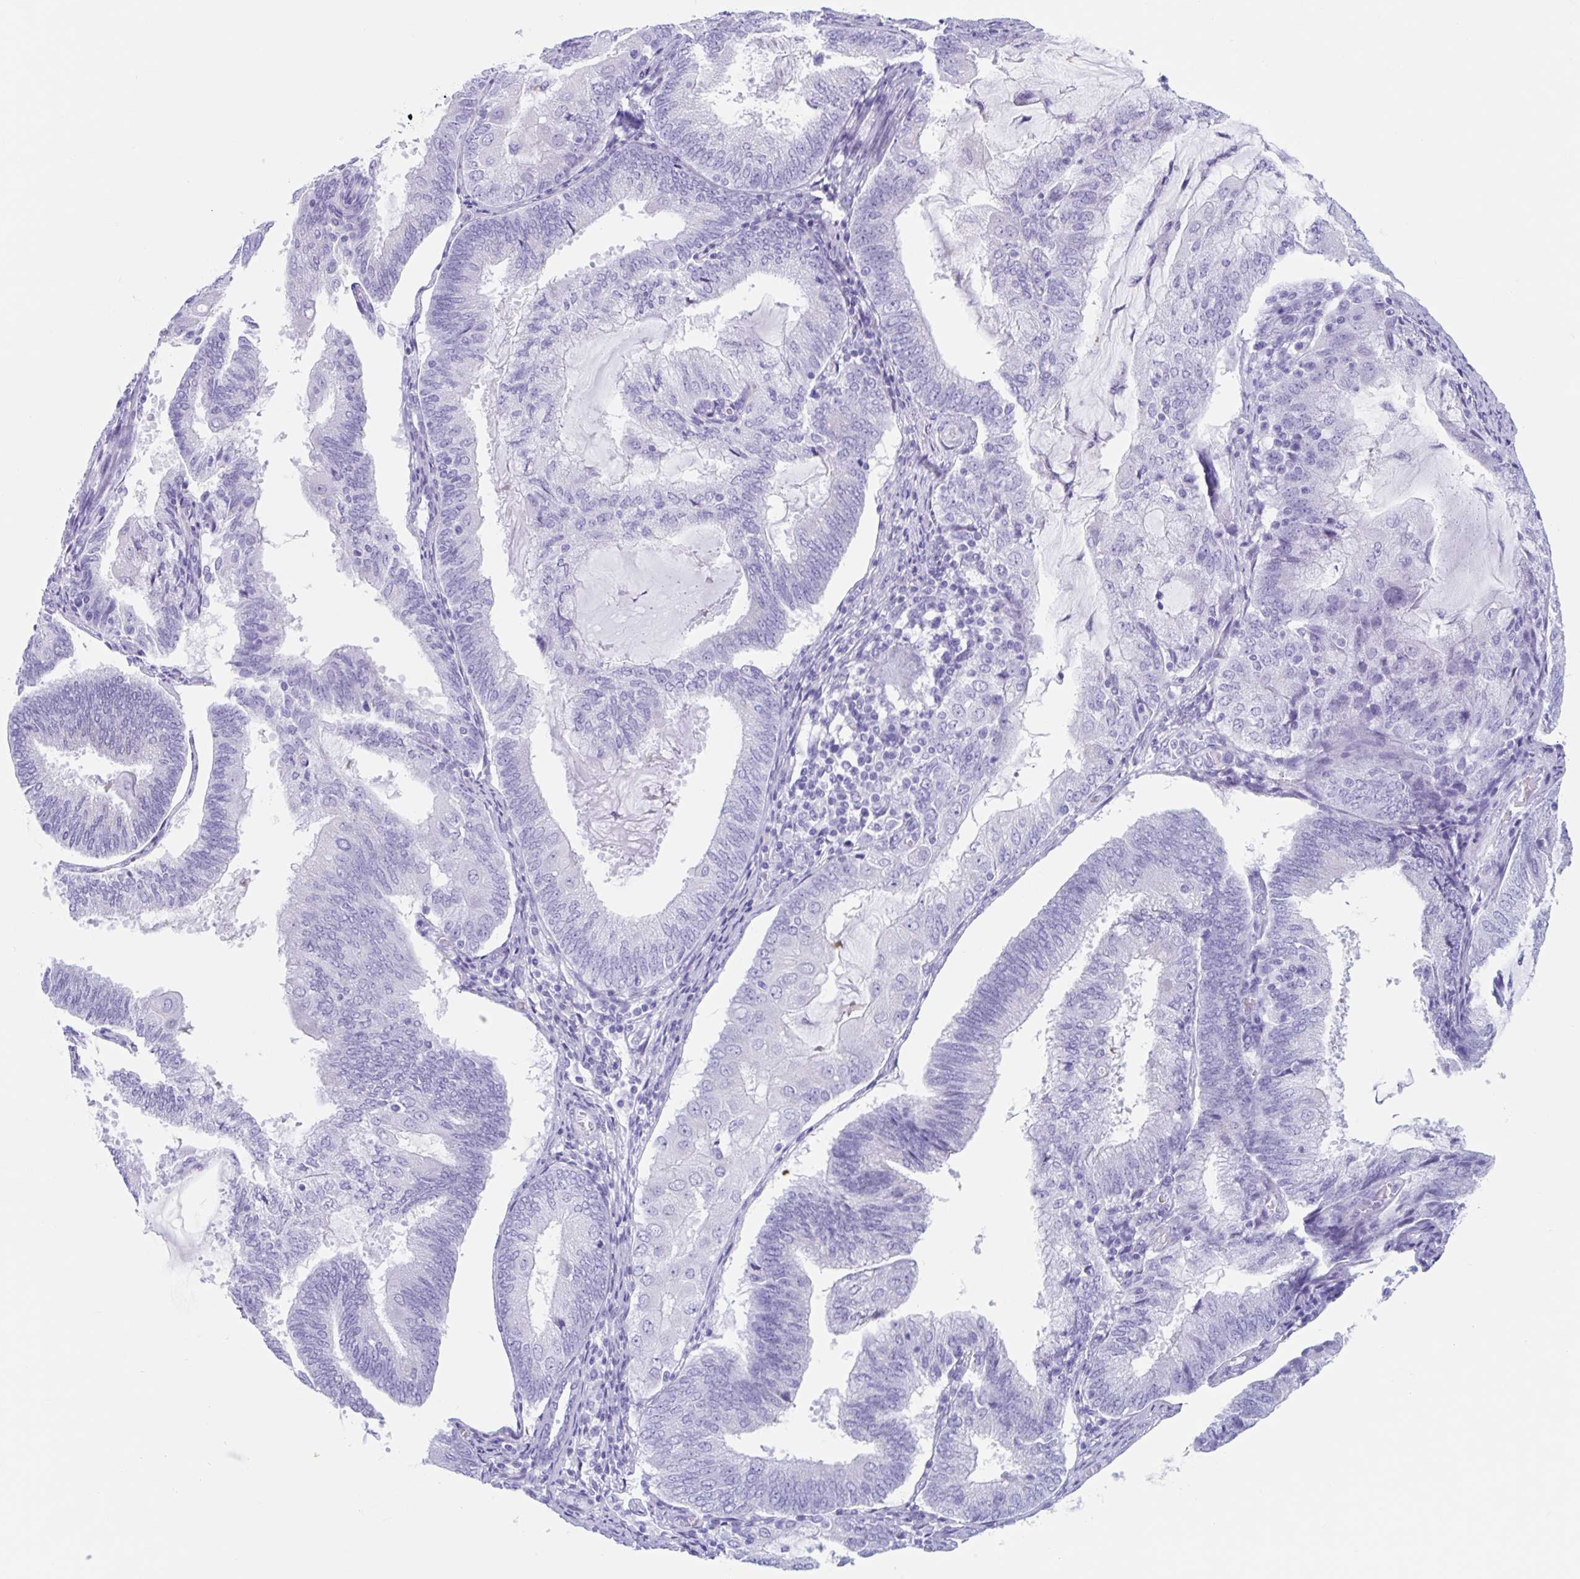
{"staining": {"intensity": "negative", "quantity": "none", "location": "none"}, "tissue": "endometrial cancer", "cell_type": "Tumor cells", "image_type": "cancer", "snomed": [{"axis": "morphology", "description": "Adenocarcinoma, NOS"}, {"axis": "topography", "description": "Endometrium"}], "caption": "IHC image of neoplastic tissue: endometrial cancer (adenocarcinoma) stained with DAB (3,3'-diaminobenzidine) reveals no significant protein staining in tumor cells.", "gene": "CPTP", "patient": {"sex": "female", "age": 81}}